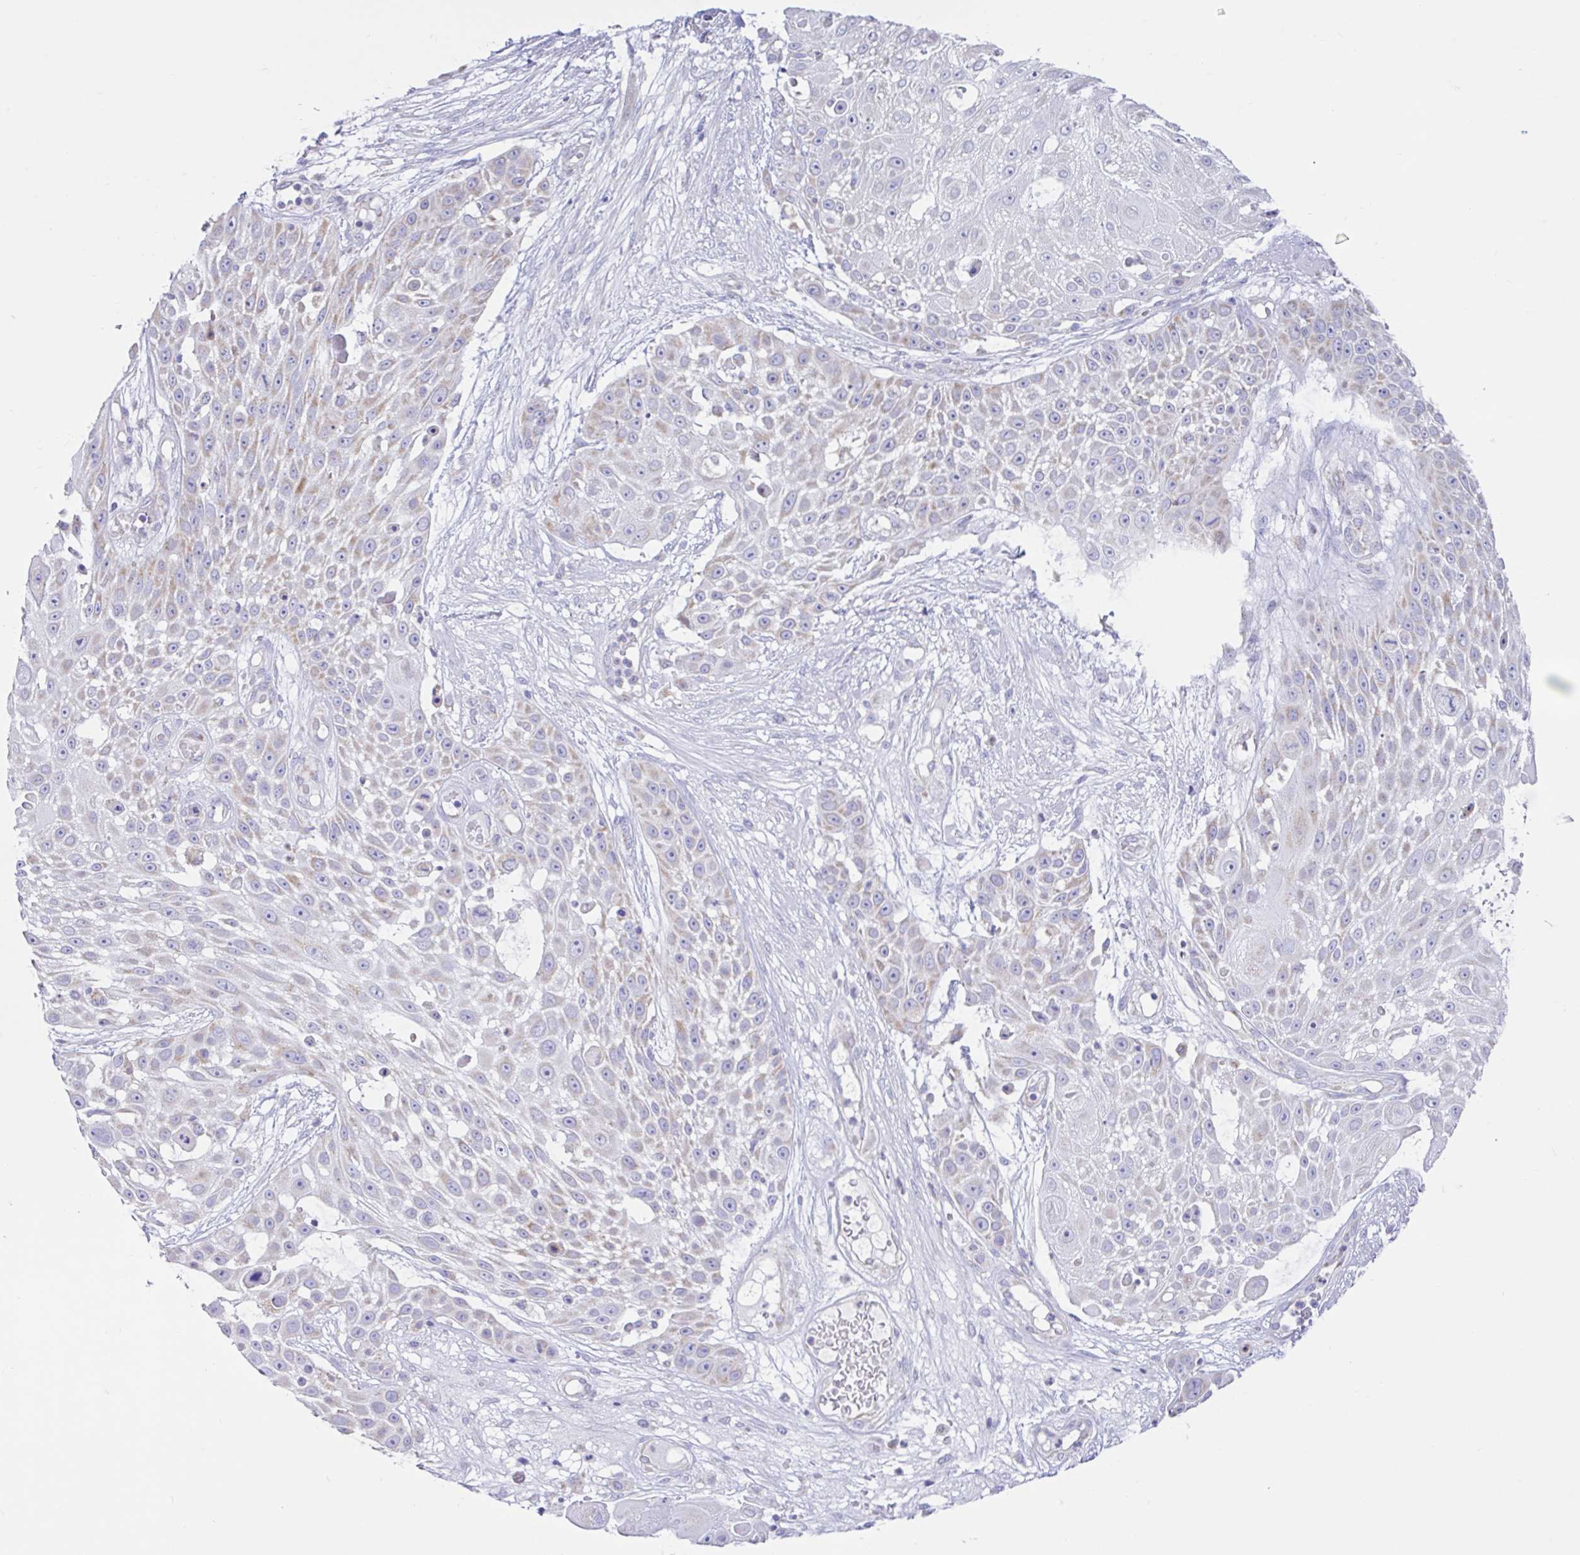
{"staining": {"intensity": "weak", "quantity": "25%-75%", "location": "cytoplasmic/membranous"}, "tissue": "skin cancer", "cell_type": "Tumor cells", "image_type": "cancer", "snomed": [{"axis": "morphology", "description": "Squamous cell carcinoma, NOS"}, {"axis": "topography", "description": "Skin"}], "caption": "Tumor cells show weak cytoplasmic/membranous staining in about 25%-75% of cells in skin squamous cell carcinoma.", "gene": "NDUFS2", "patient": {"sex": "female", "age": 86}}